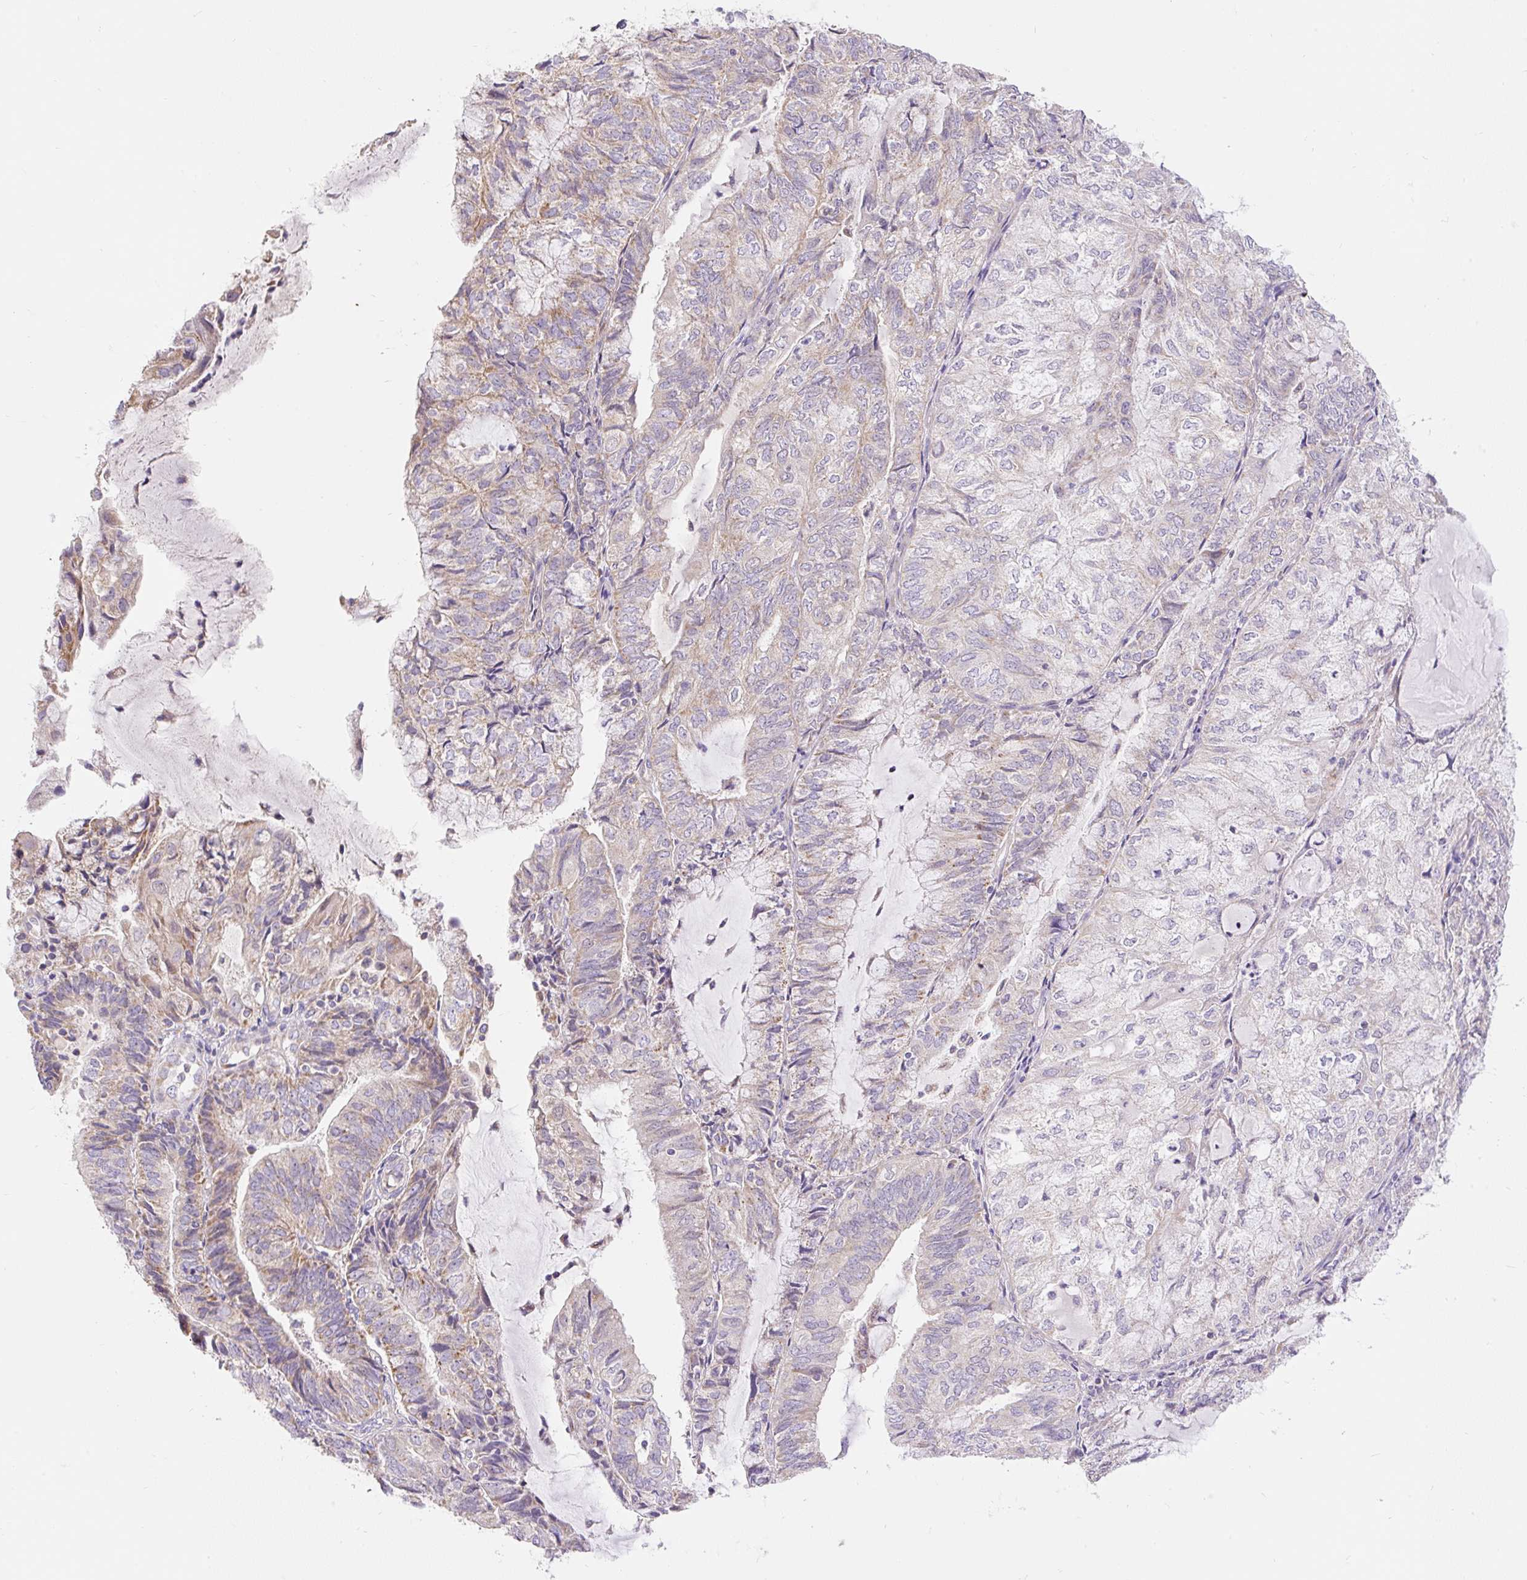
{"staining": {"intensity": "weak", "quantity": "25%-75%", "location": "cytoplasmic/membranous"}, "tissue": "endometrial cancer", "cell_type": "Tumor cells", "image_type": "cancer", "snomed": [{"axis": "morphology", "description": "Adenocarcinoma, NOS"}, {"axis": "topography", "description": "Endometrium"}], "caption": "Endometrial cancer tissue demonstrates weak cytoplasmic/membranous staining in approximately 25%-75% of tumor cells, visualized by immunohistochemistry.", "gene": "PMAIP1", "patient": {"sex": "female", "age": 81}}